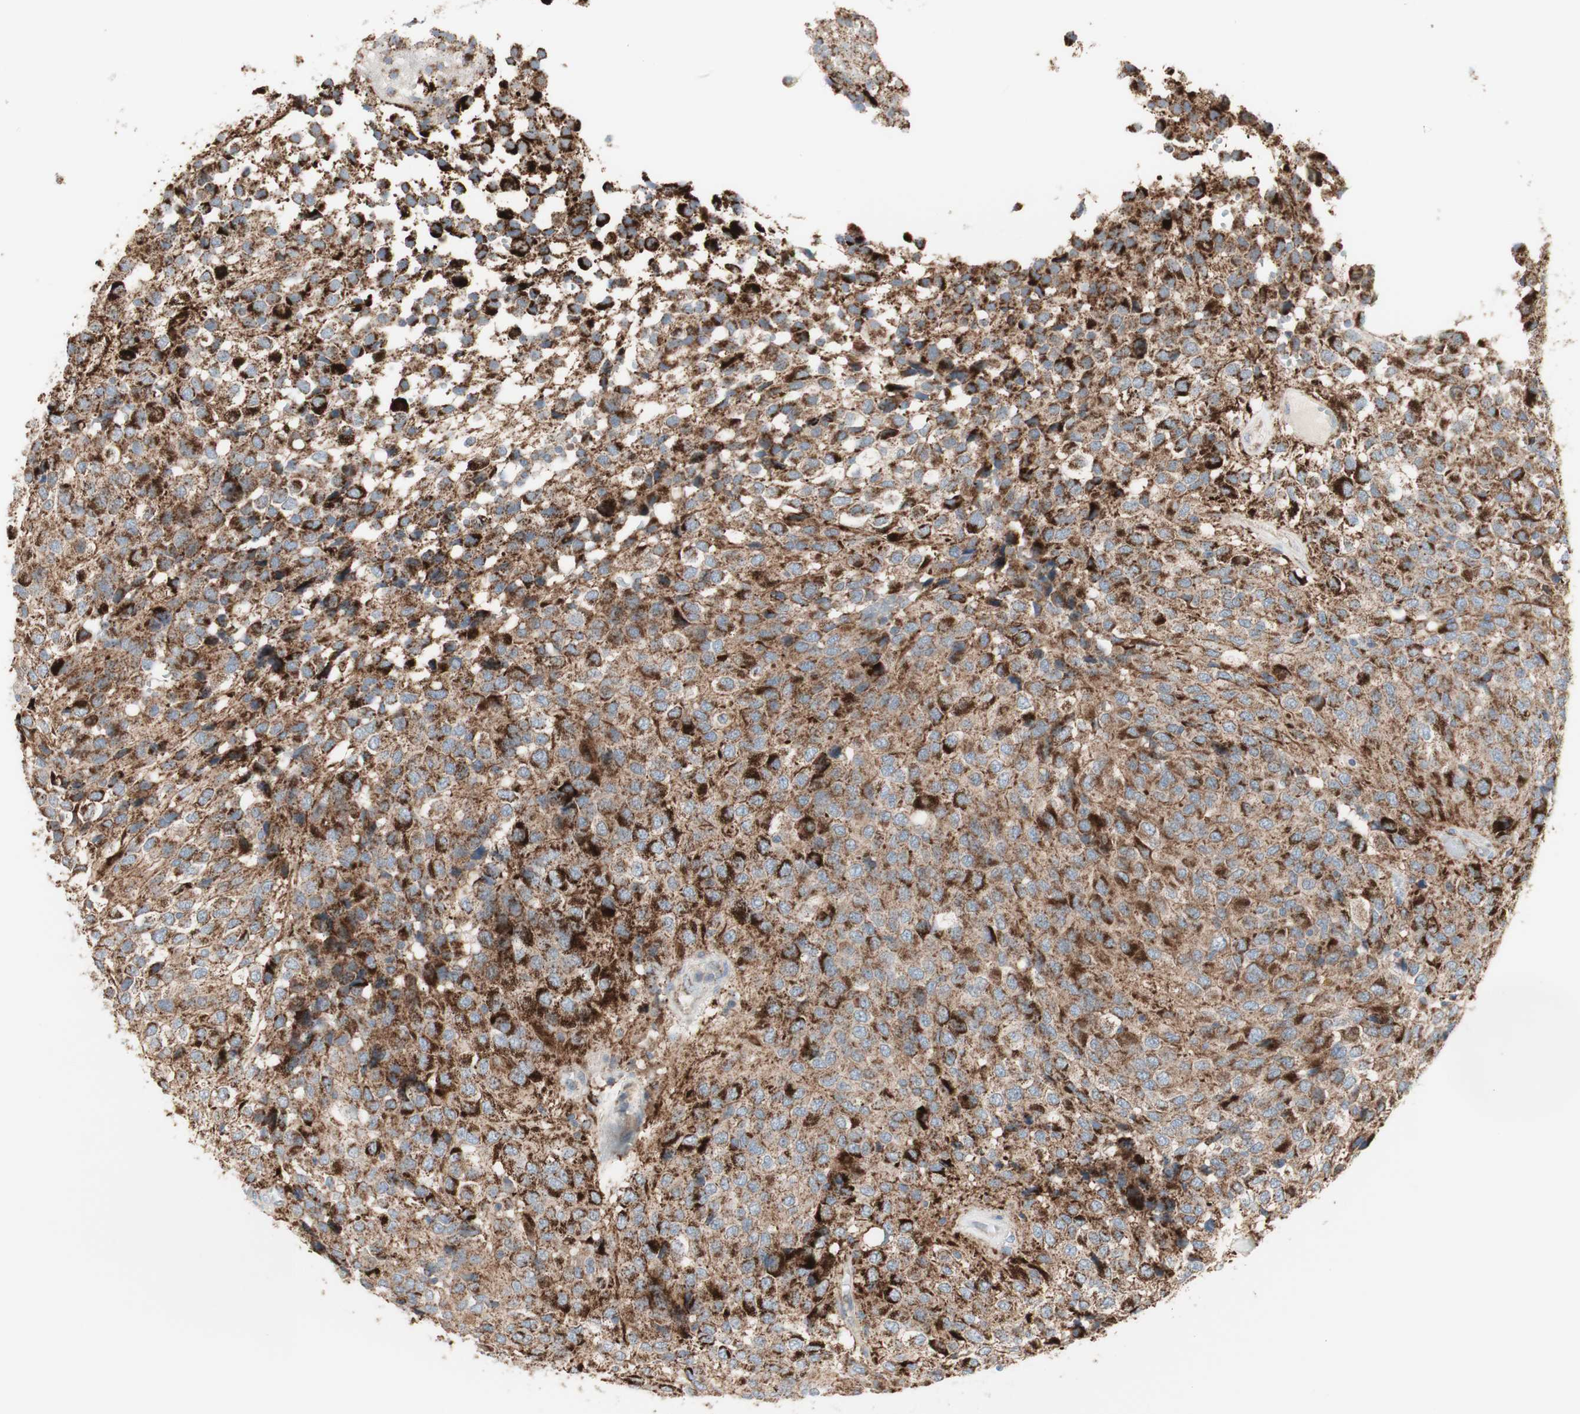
{"staining": {"intensity": "strong", "quantity": "<25%", "location": "cytoplasmic/membranous"}, "tissue": "glioma", "cell_type": "Tumor cells", "image_type": "cancer", "snomed": [{"axis": "morphology", "description": "Glioma, malignant, High grade"}, {"axis": "topography", "description": "Brain"}], "caption": "Glioma stained with a protein marker displays strong staining in tumor cells.", "gene": "C3orf52", "patient": {"sex": "male", "age": 32}}